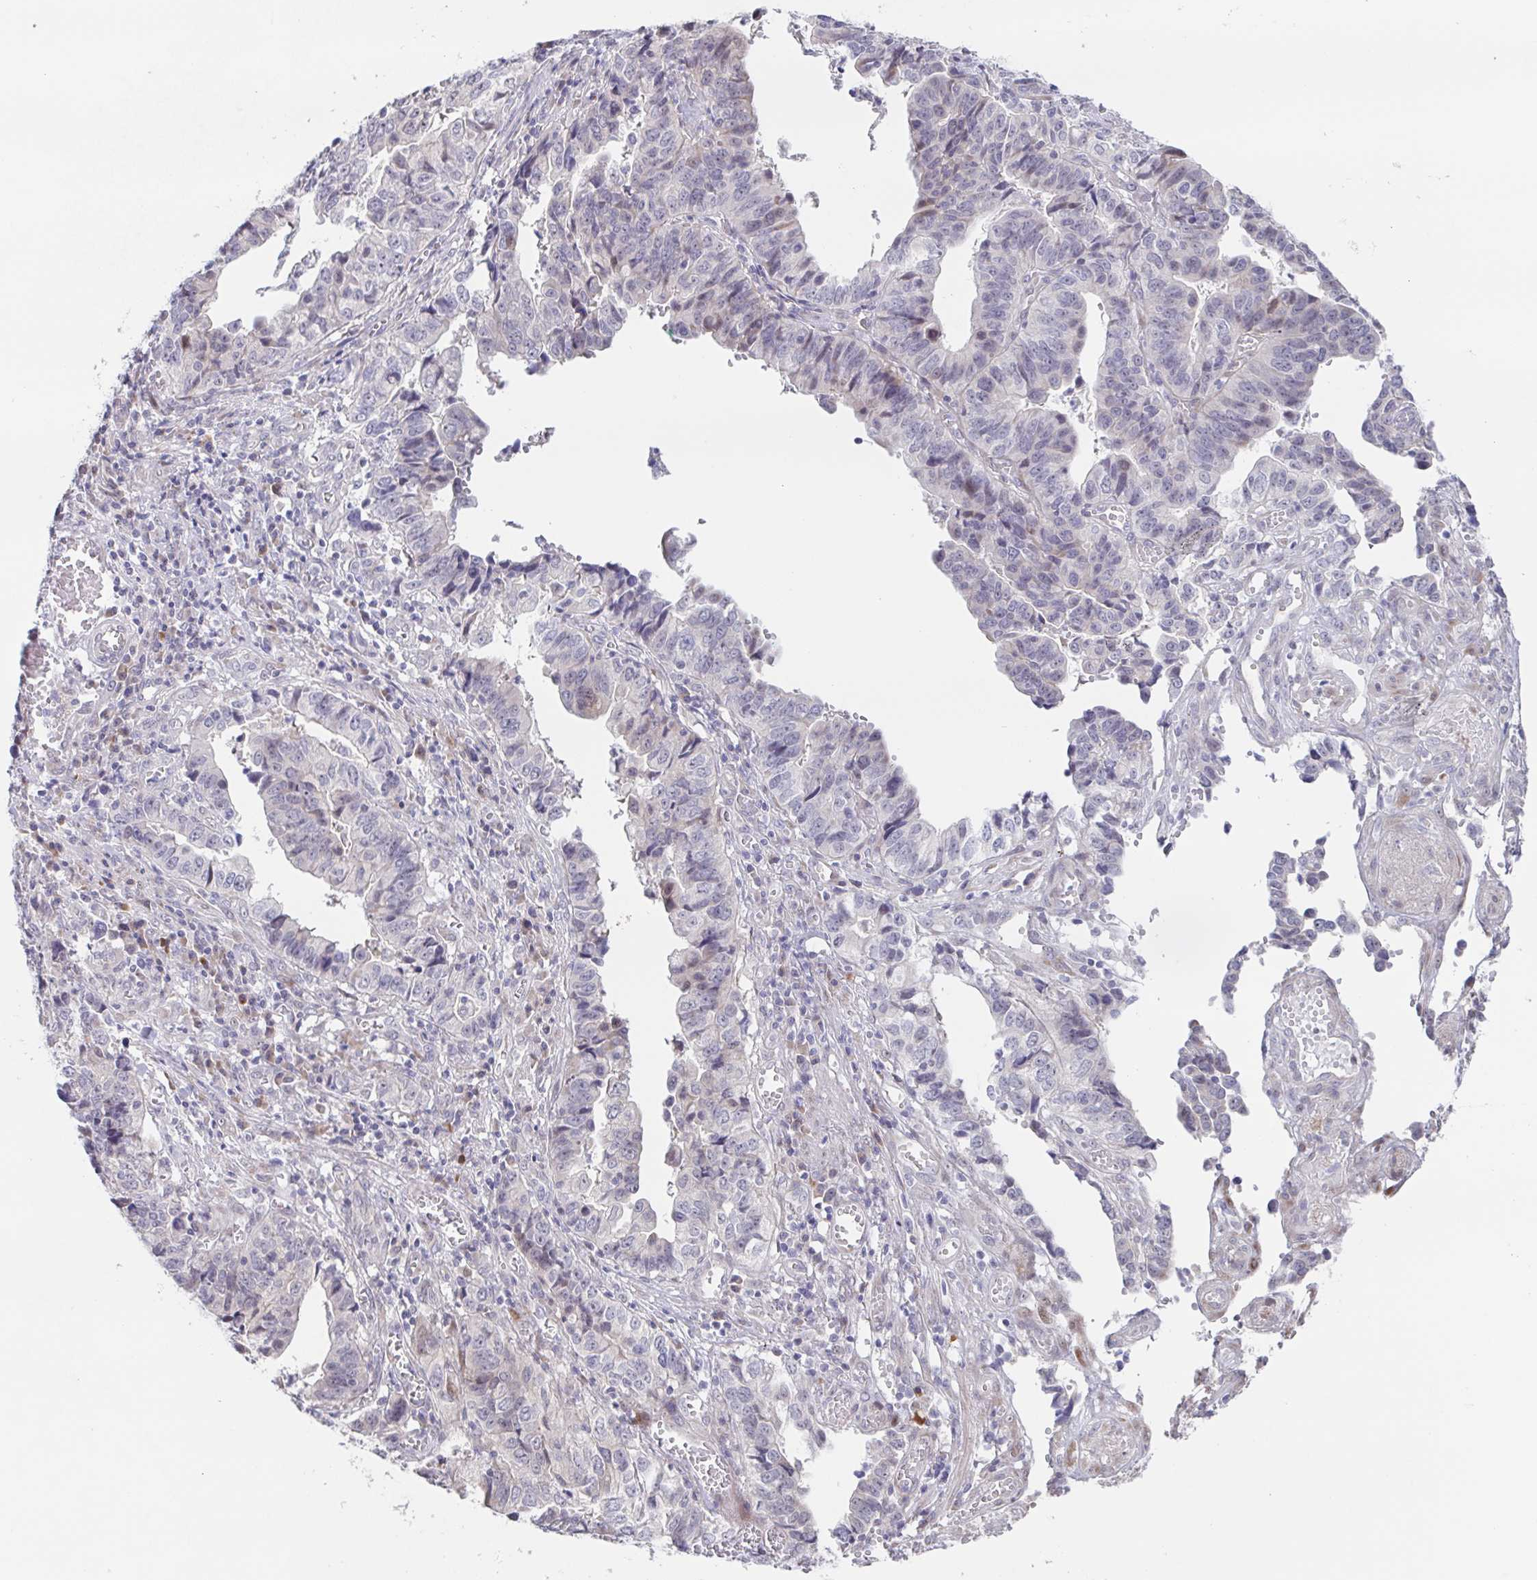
{"staining": {"intensity": "negative", "quantity": "none", "location": "none"}, "tissue": "stomach cancer", "cell_type": "Tumor cells", "image_type": "cancer", "snomed": [{"axis": "morphology", "description": "Adenocarcinoma, NOS"}, {"axis": "topography", "description": "Stomach, upper"}], "caption": "DAB immunohistochemical staining of stomach cancer shows no significant staining in tumor cells.", "gene": "POU2F3", "patient": {"sex": "female", "age": 67}}